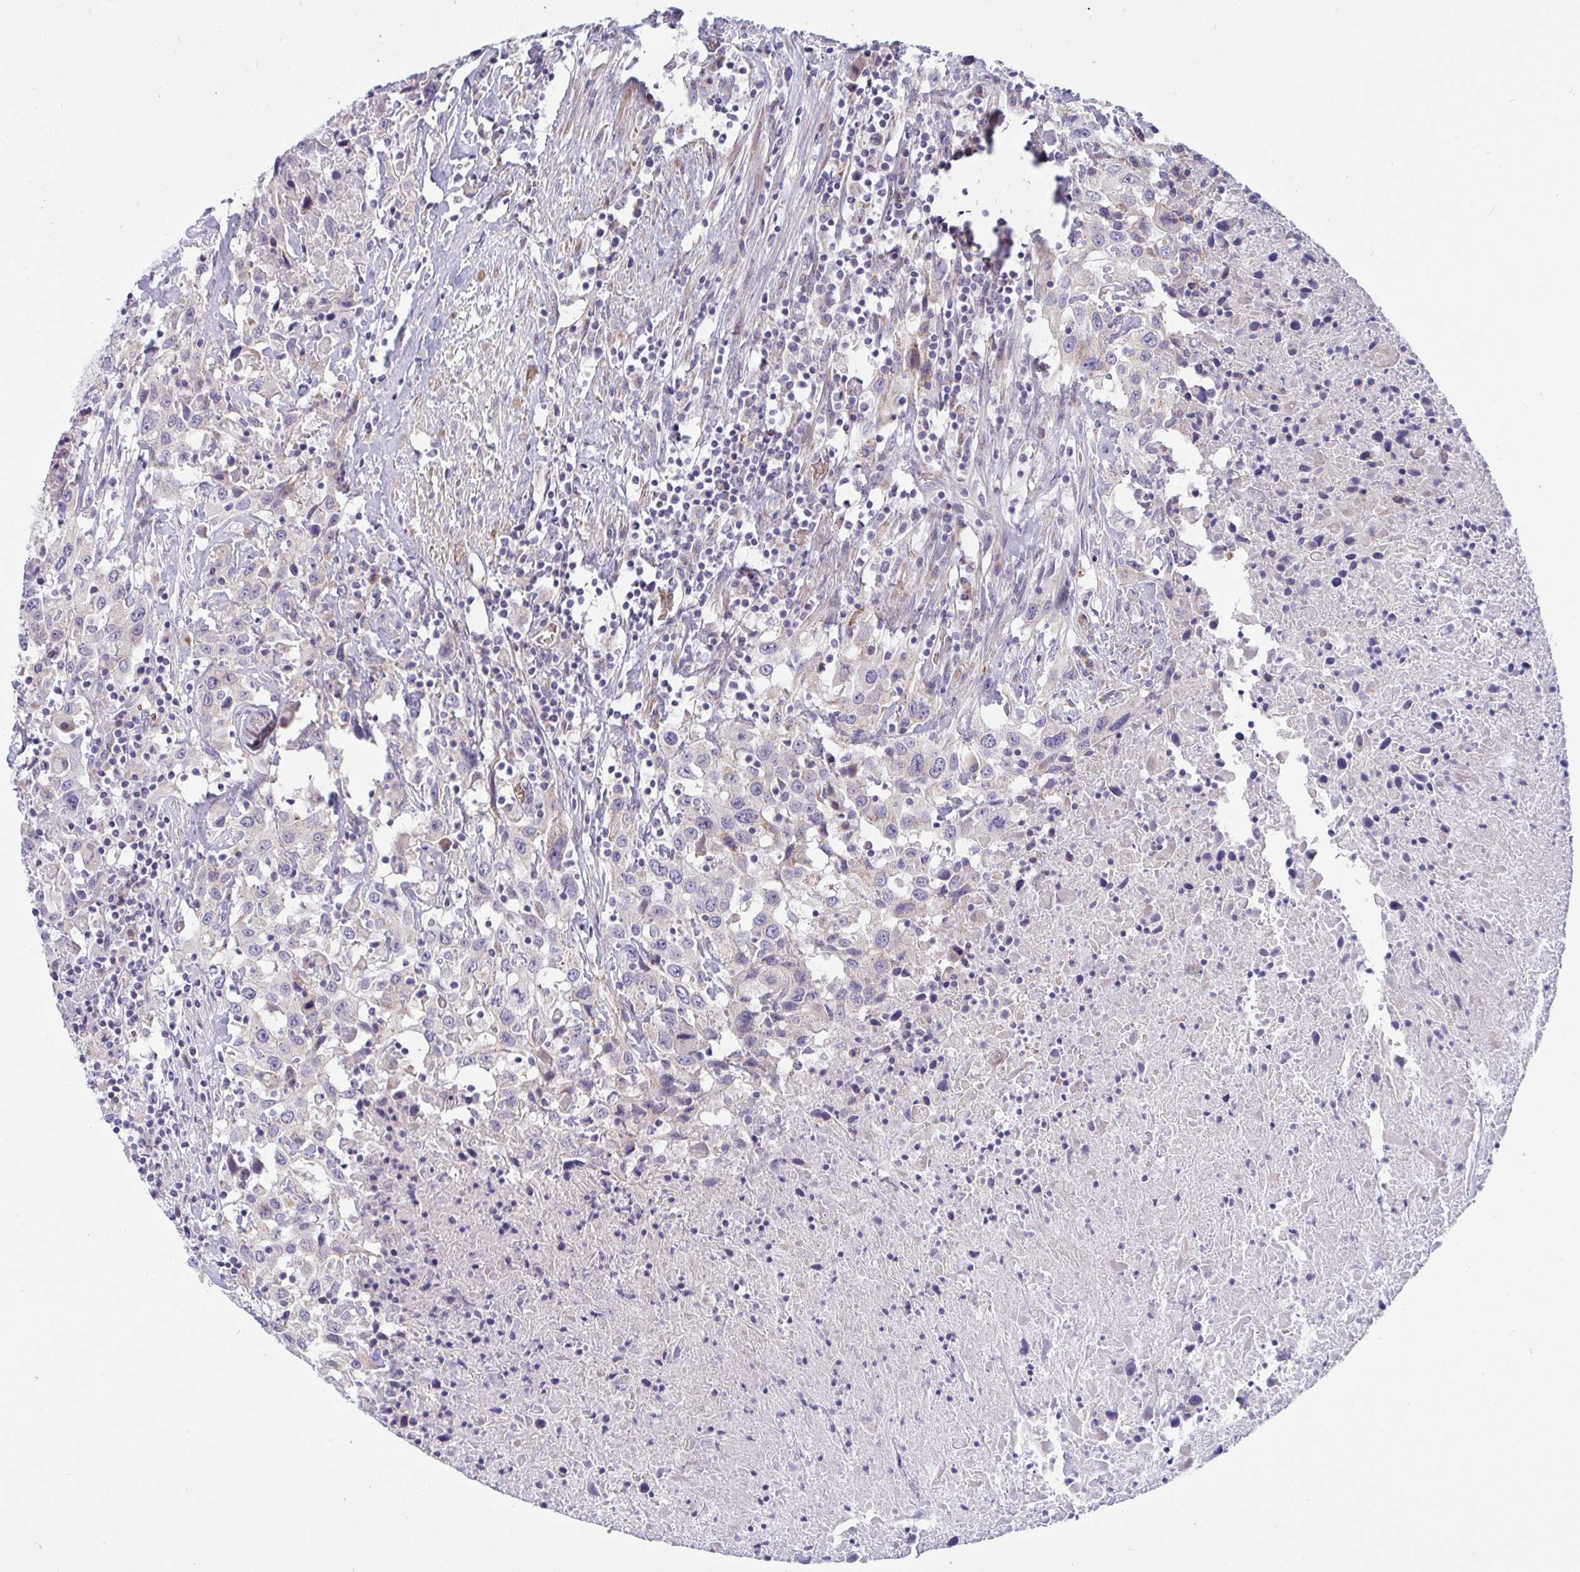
{"staining": {"intensity": "negative", "quantity": "none", "location": "none"}, "tissue": "urothelial cancer", "cell_type": "Tumor cells", "image_type": "cancer", "snomed": [{"axis": "morphology", "description": "Urothelial carcinoma, High grade"}, {"axis": "topography", "description": "Urinary bladder"}], "caption": "This is an immunohistochemistry histopathology image of human urothelial cancer. There is no staining in tumor cells.", "gene": "NTN1", "patient": {"sex": "male", "age": 61}}